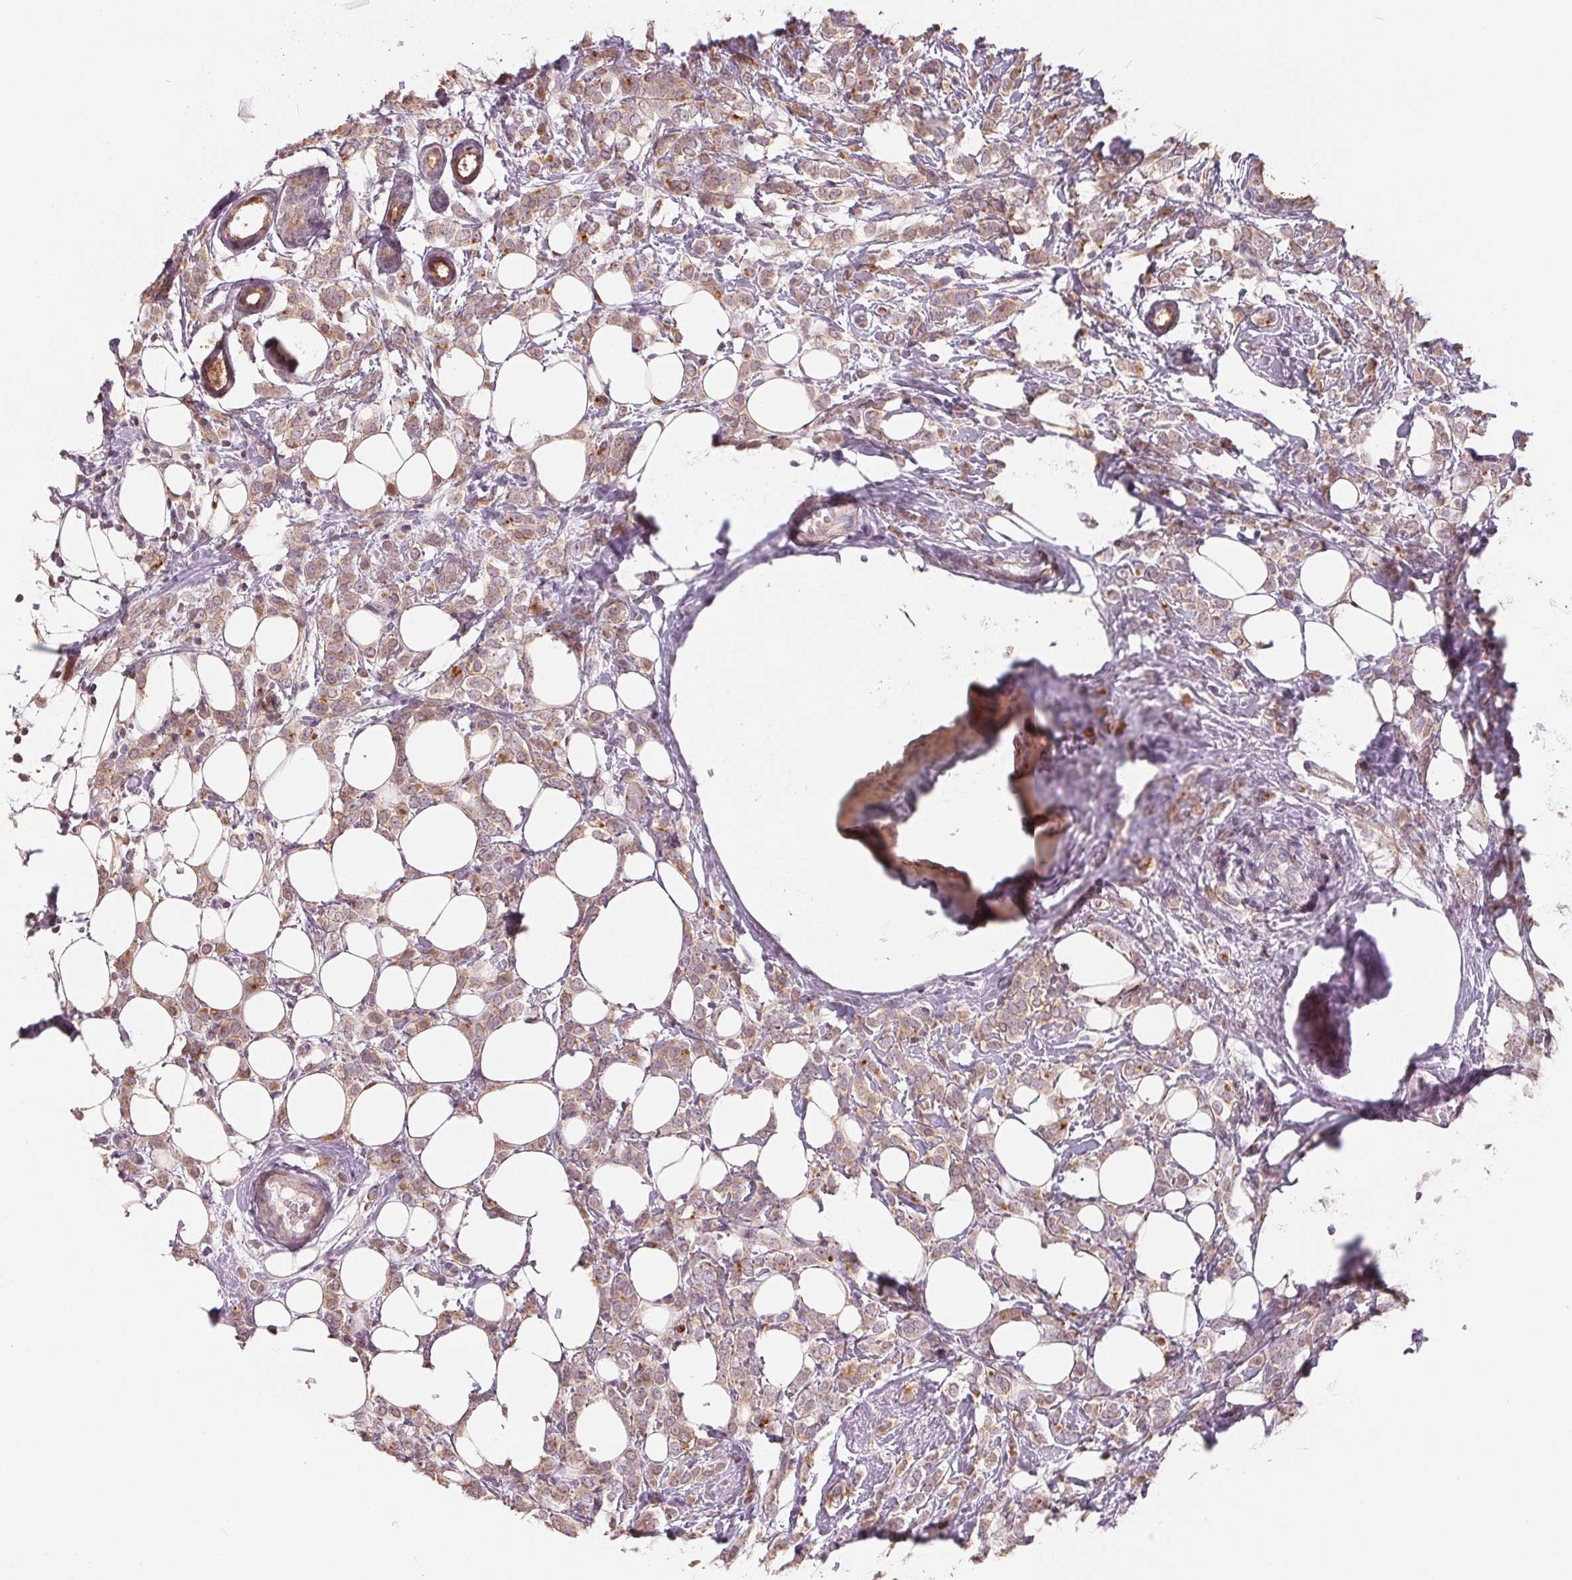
{"staining": {"intensity": "weak", "quantity": ">75%", "location": "cytoplasmic/membranous"}, "tissue": "breast cancer", "cell_type": "Tumor cells", "image_type": "cancer", "snomed": [{"axis": "morphology", "description": "Lobular carcinoma"}, {"axis": "topography", "description": "Breast"}], "caption": "A brown stain labels weak cytoplasmic/membranous staining of a protein in breast lobular carcinoma tumor cells.", "gene": "VTCN1", "patient": {"sex": "female", "age": 49}}